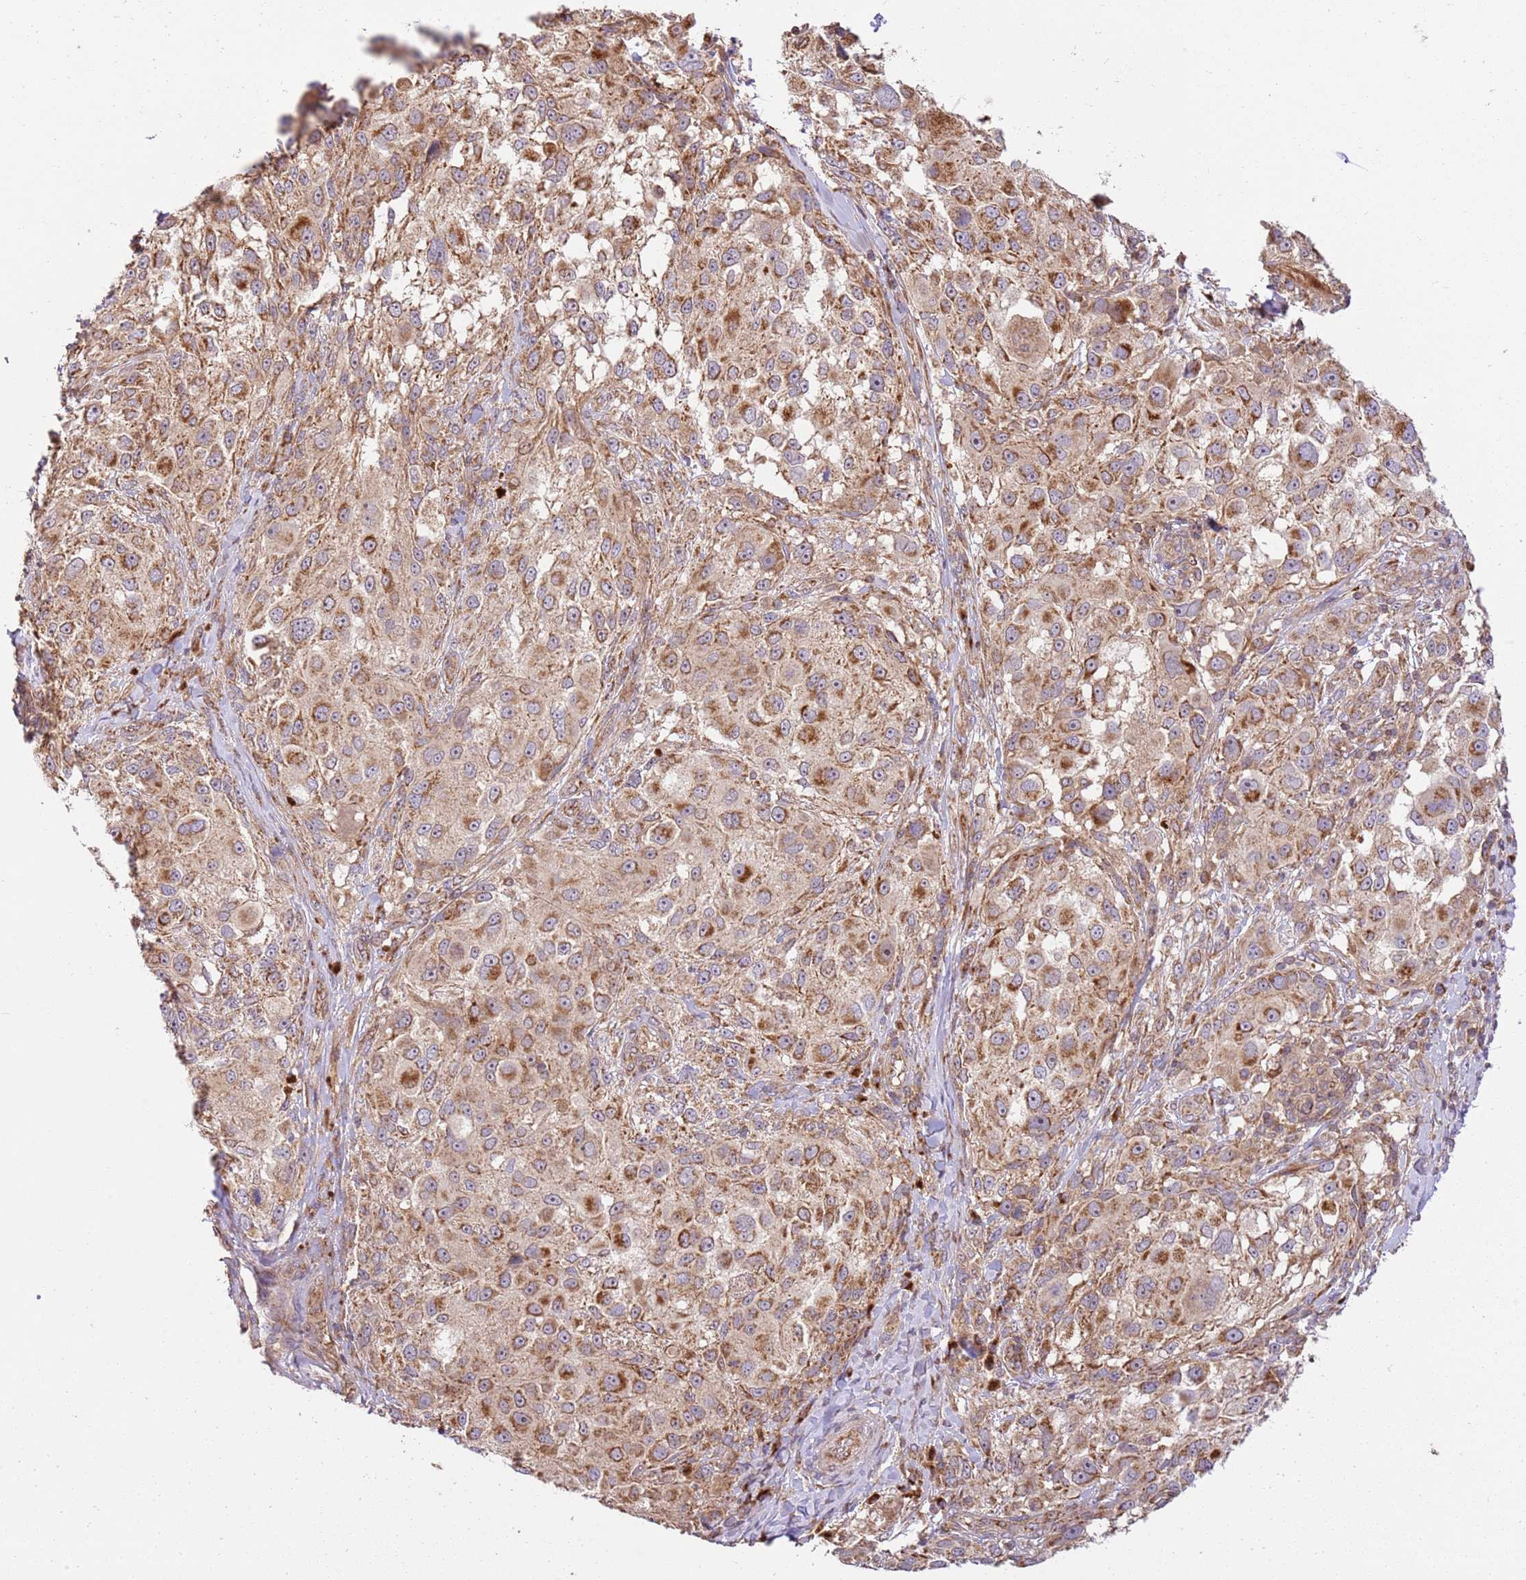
{"staining": {"intensity": "moderate", "quantity": ">75%", "location": "cytoplasmic/membranous"}, "tissue": "melanoma", "cell_type": "Tumor cells", "image_type": "cancer", "snomed": [{"axis": "morphology", "description": "Normal morphology"}, {"axis": "morphology", "description": "Malignant melanoma, NOS"}, {"axis": "topography", "description": "Skin"}], "caption": "Immunohistochemical staining of human malignant melanoma exhibits medium levels of moderate cytoplasmic/membranous protein positivity in about >75% of tumor cells.", "gene": "SPATA2L", "patient": {"sex": "female", "age": 72}}